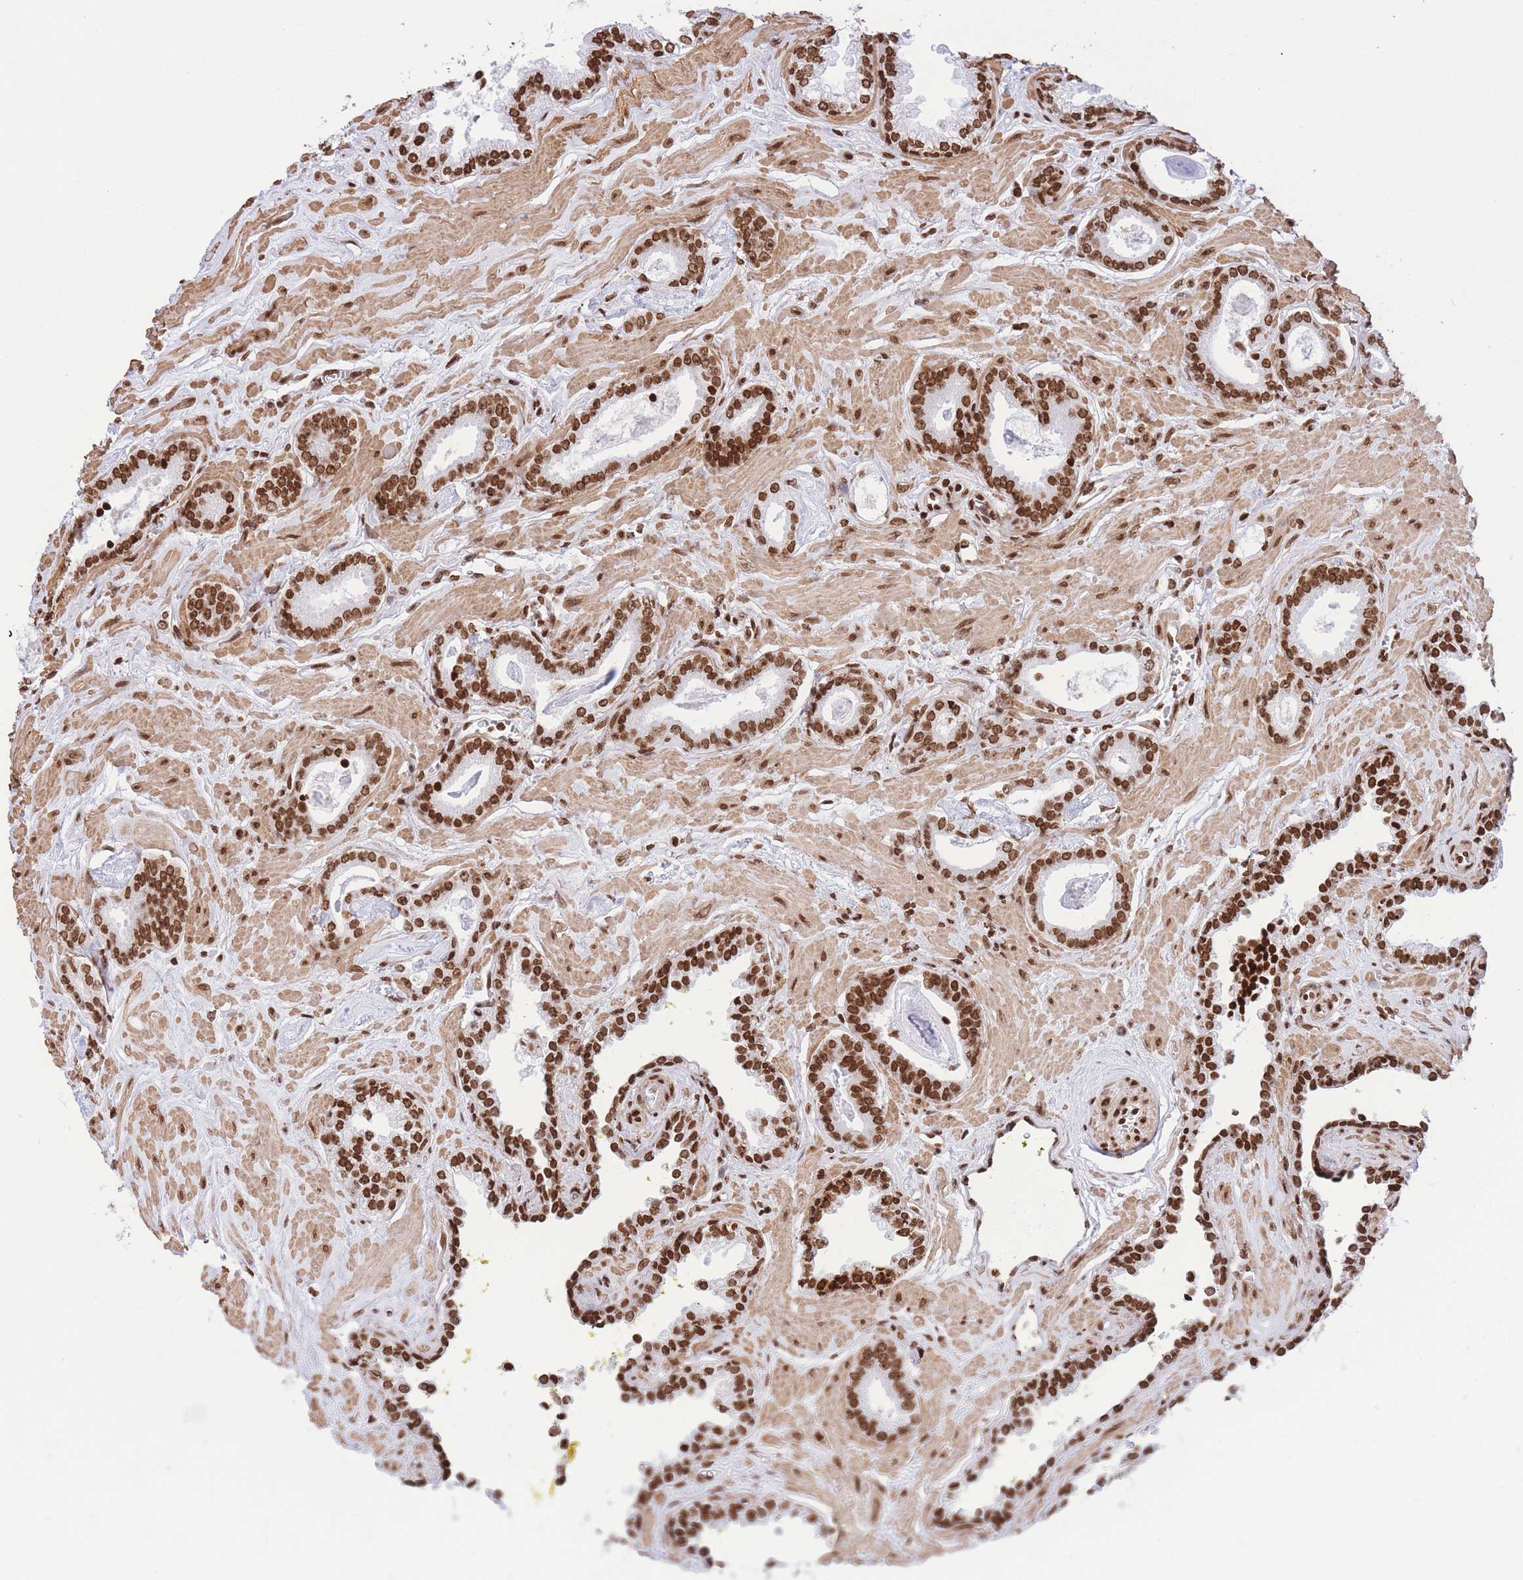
{"staining": {"intensity": "strong", "quantity": ">75%", "location": "nuclear"}, "tissue": "prostate cancer", "cell_type": "Tumor cells", "image_type": "cancer", "snomed": [{"axis": "morphology", "description": "Adenocarcinoma, Low grade"}, {"axis": "topography", "description": "Prostate"}], "caption": "Strong nuclear staining is seen in about >75% of tumor cells in prostate cancer (low-grade adenocarcinoma). The protein of interest is stained brown, and the nuclei are stained in blue (DAB IHC with brightfield microscopy, high magnification).", "gene": "H2BC11", "patient": {"sex": "male", "age": 60}}